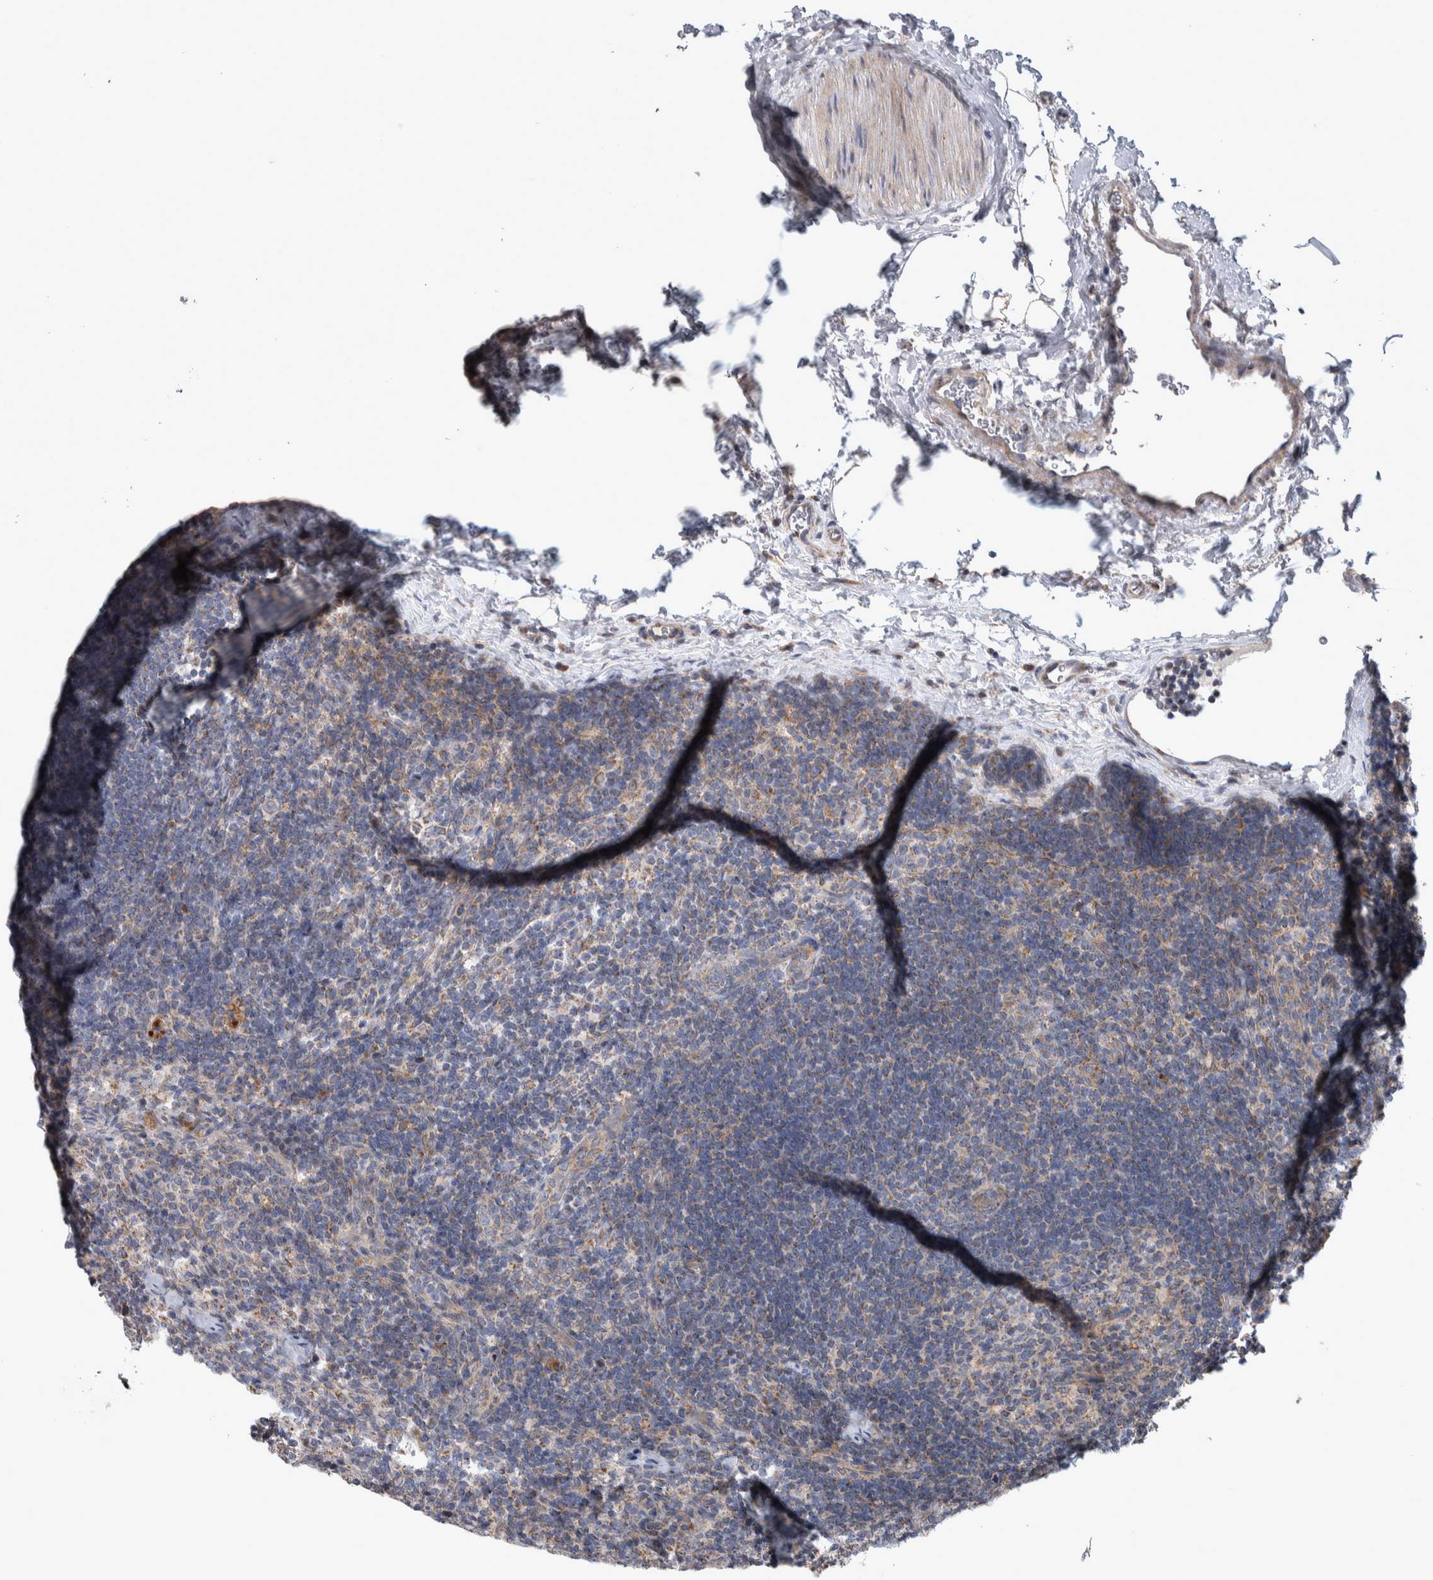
{"staining": {"intensity": "weak", "quantity": "<25%", "location": "cytoplasmic/membranous"}, "tissue": "lymph node", "cell_type": "Germinal center cells", "image_type": "normal", "snomed": [{"axis": "morphology", "description": "Normal tissue, NOS"}, {"axis": "topography", "description": "Lymph node"}], "caption": "Image shows no protein positivity in germinal center cells of normal lymph node.", "gene": "SCO1", "patient": {"sex": "female", "age": 22}}